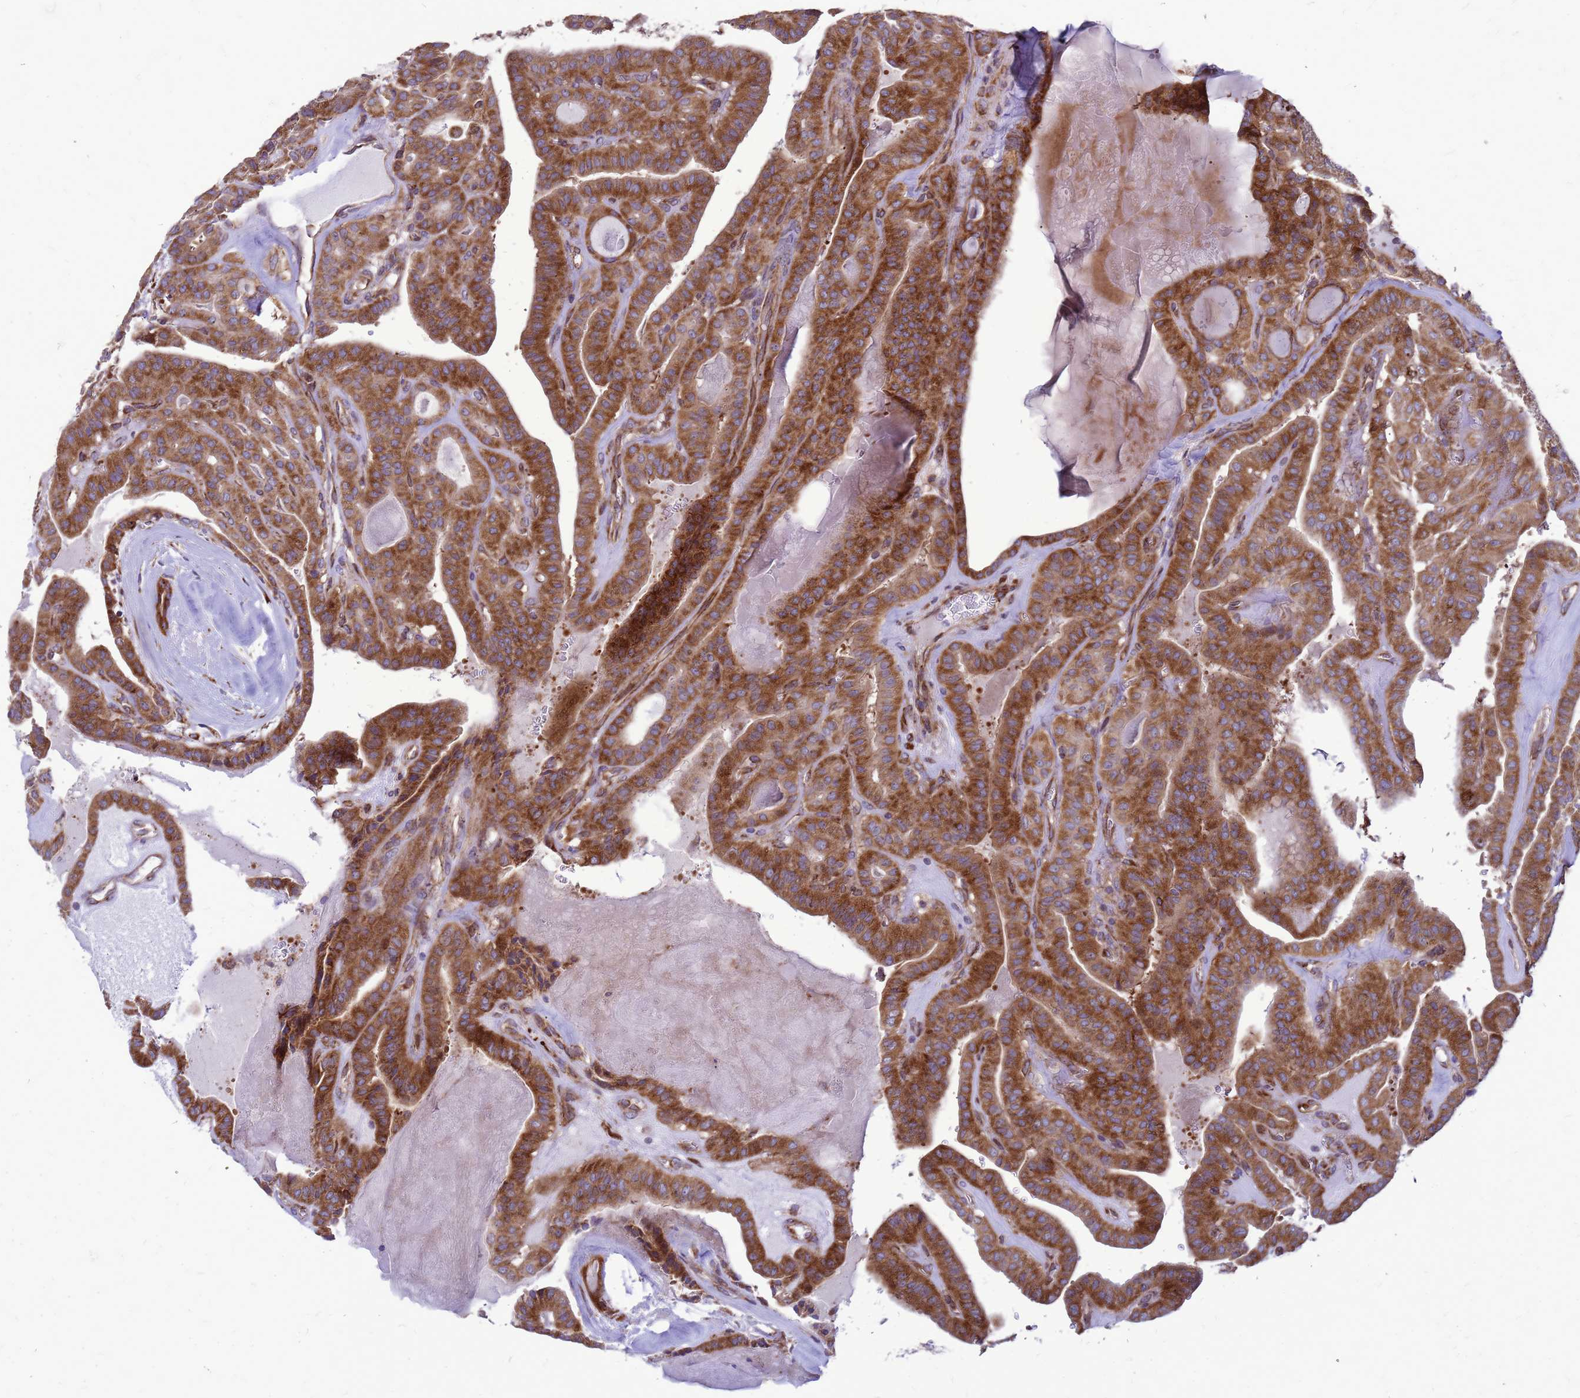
{"staining": {"intensity": "strong", "quantity": ">75%", "location": "cytoplasmic/membranous"}, "tissue": "thyroid cancer", "cell_type": "Tumor cells", "image_type": "cancer", "snomed": [{"axis": "morphology", "description": "Papillary adenocarcinoma, NOS"}, {"axis": "topography", "description": "Thyroid gland"}], "caption": "A brown stain highlights strong cytoplasmic/membranous expression of a protein in thyroid cancer tumor cells.", "gene": "FSTL4", "patient": {"sex": "male", "age": 52}}